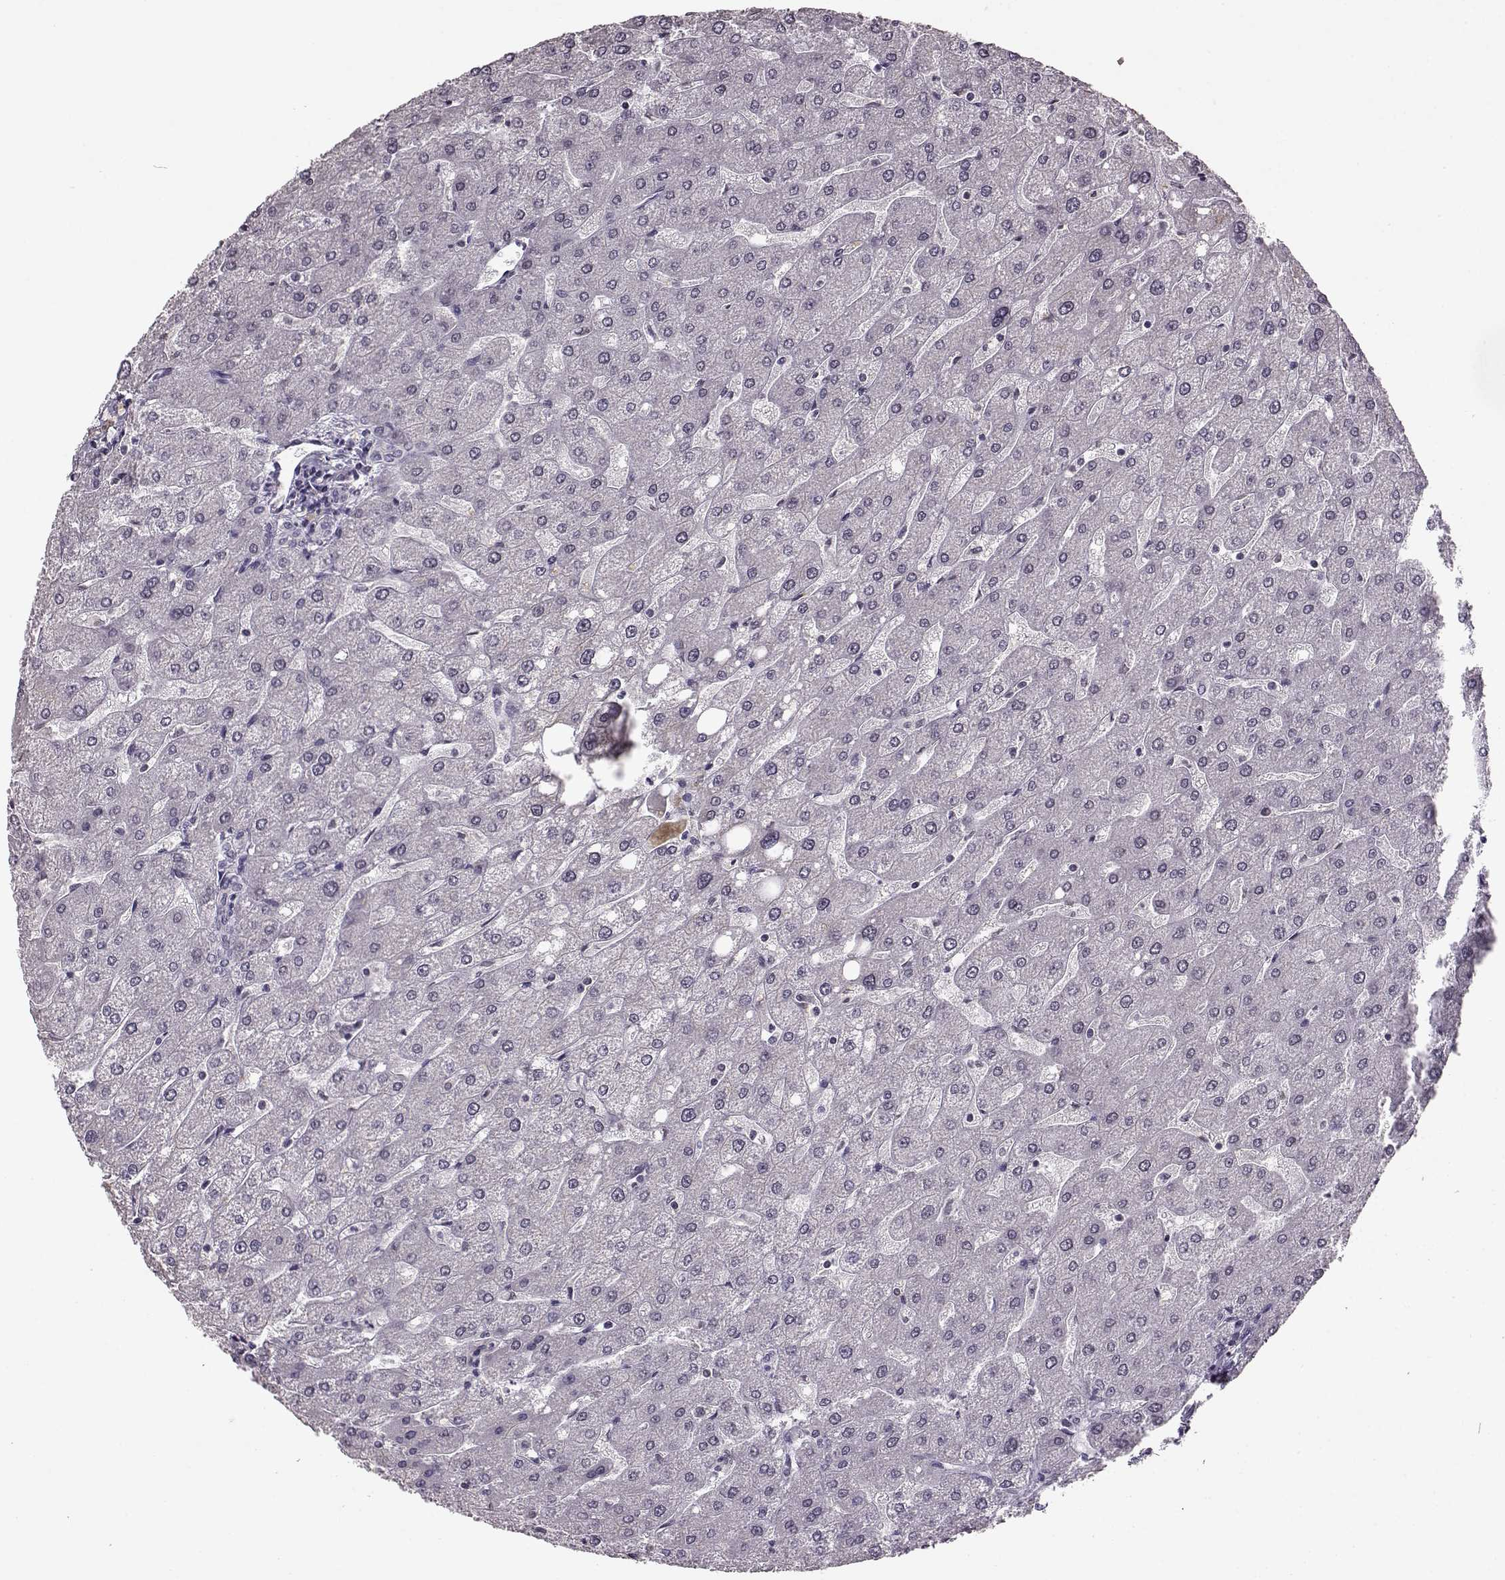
{"staining": {"intensity": "negative", "quantity": "none", "location": "none"}, "tissue": "liver", "cell_type": "Cholangiocytes", "image_type": "normal", "snomed": [{"axis": "morphology", "description": "Normal tissue, NOS"}, {"axis": "topography", "description": "Liver"}], "caption": "This image is of normal liver stained with immunohistochemistry to label a protein in brown with the nuclei are counter-stained blue. There is no positivity in cholangiocytes.", "gene": "RP1L1", "patient": {"sex": "male", "age": 67}}